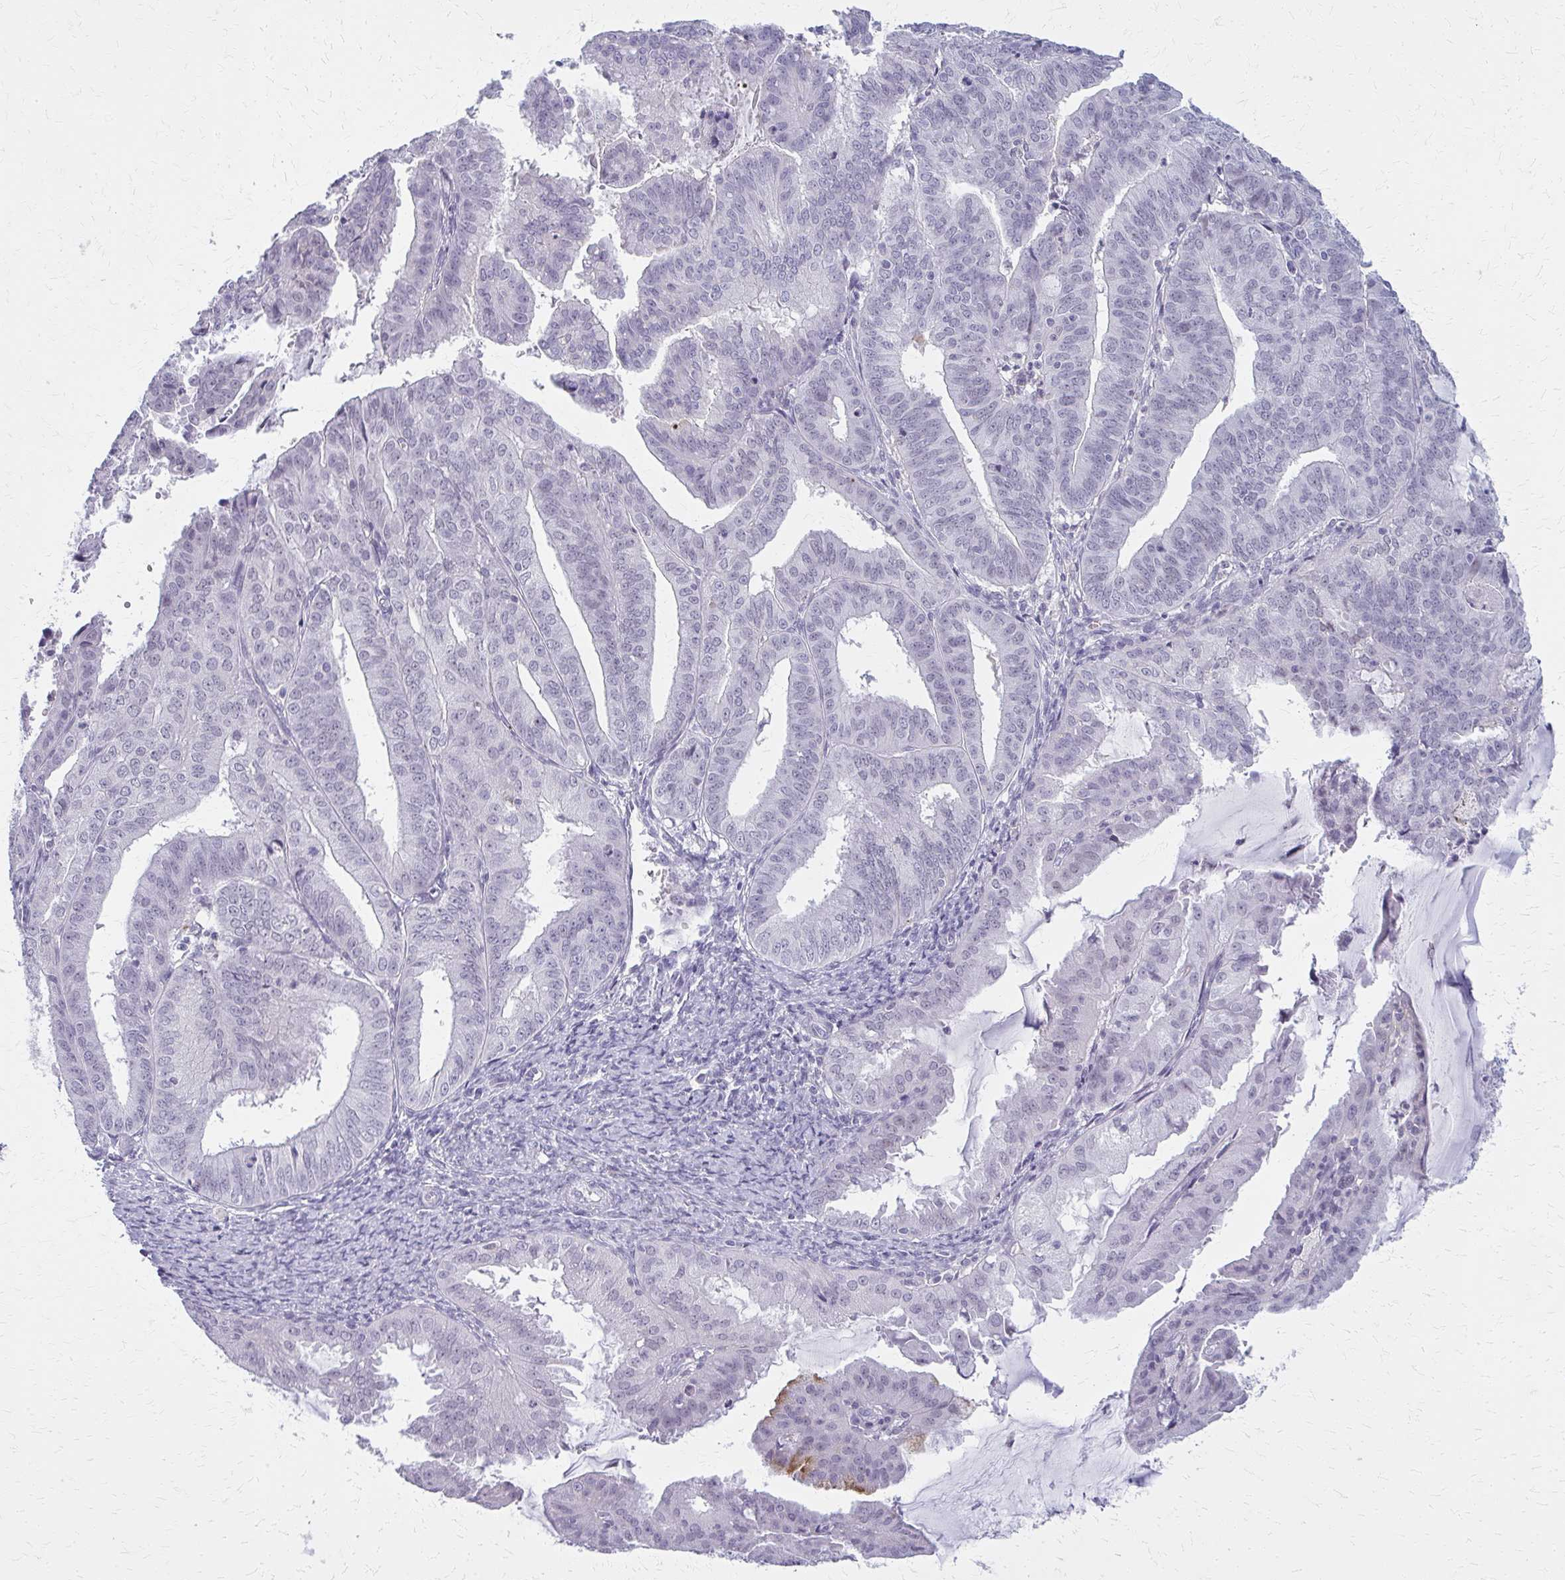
{"staining": {"intensity": "negative", "quantity": "none", "location": "none"}, "tissue": "endometrial cancer", "cell_type": "Tumor cells", "image_type": "cancer", "snomed": [{"axis": "morphology", "description": "Adenocarcinoma, NOS"}, {"axis": "topography", "description": "Endometrium"}], "caption": "Histopathology image shows no significant protein positivity in tumor cells of endometrial cancer.", "gene": "CASQ2", "patient": {"sex": "female", "age": 70}}